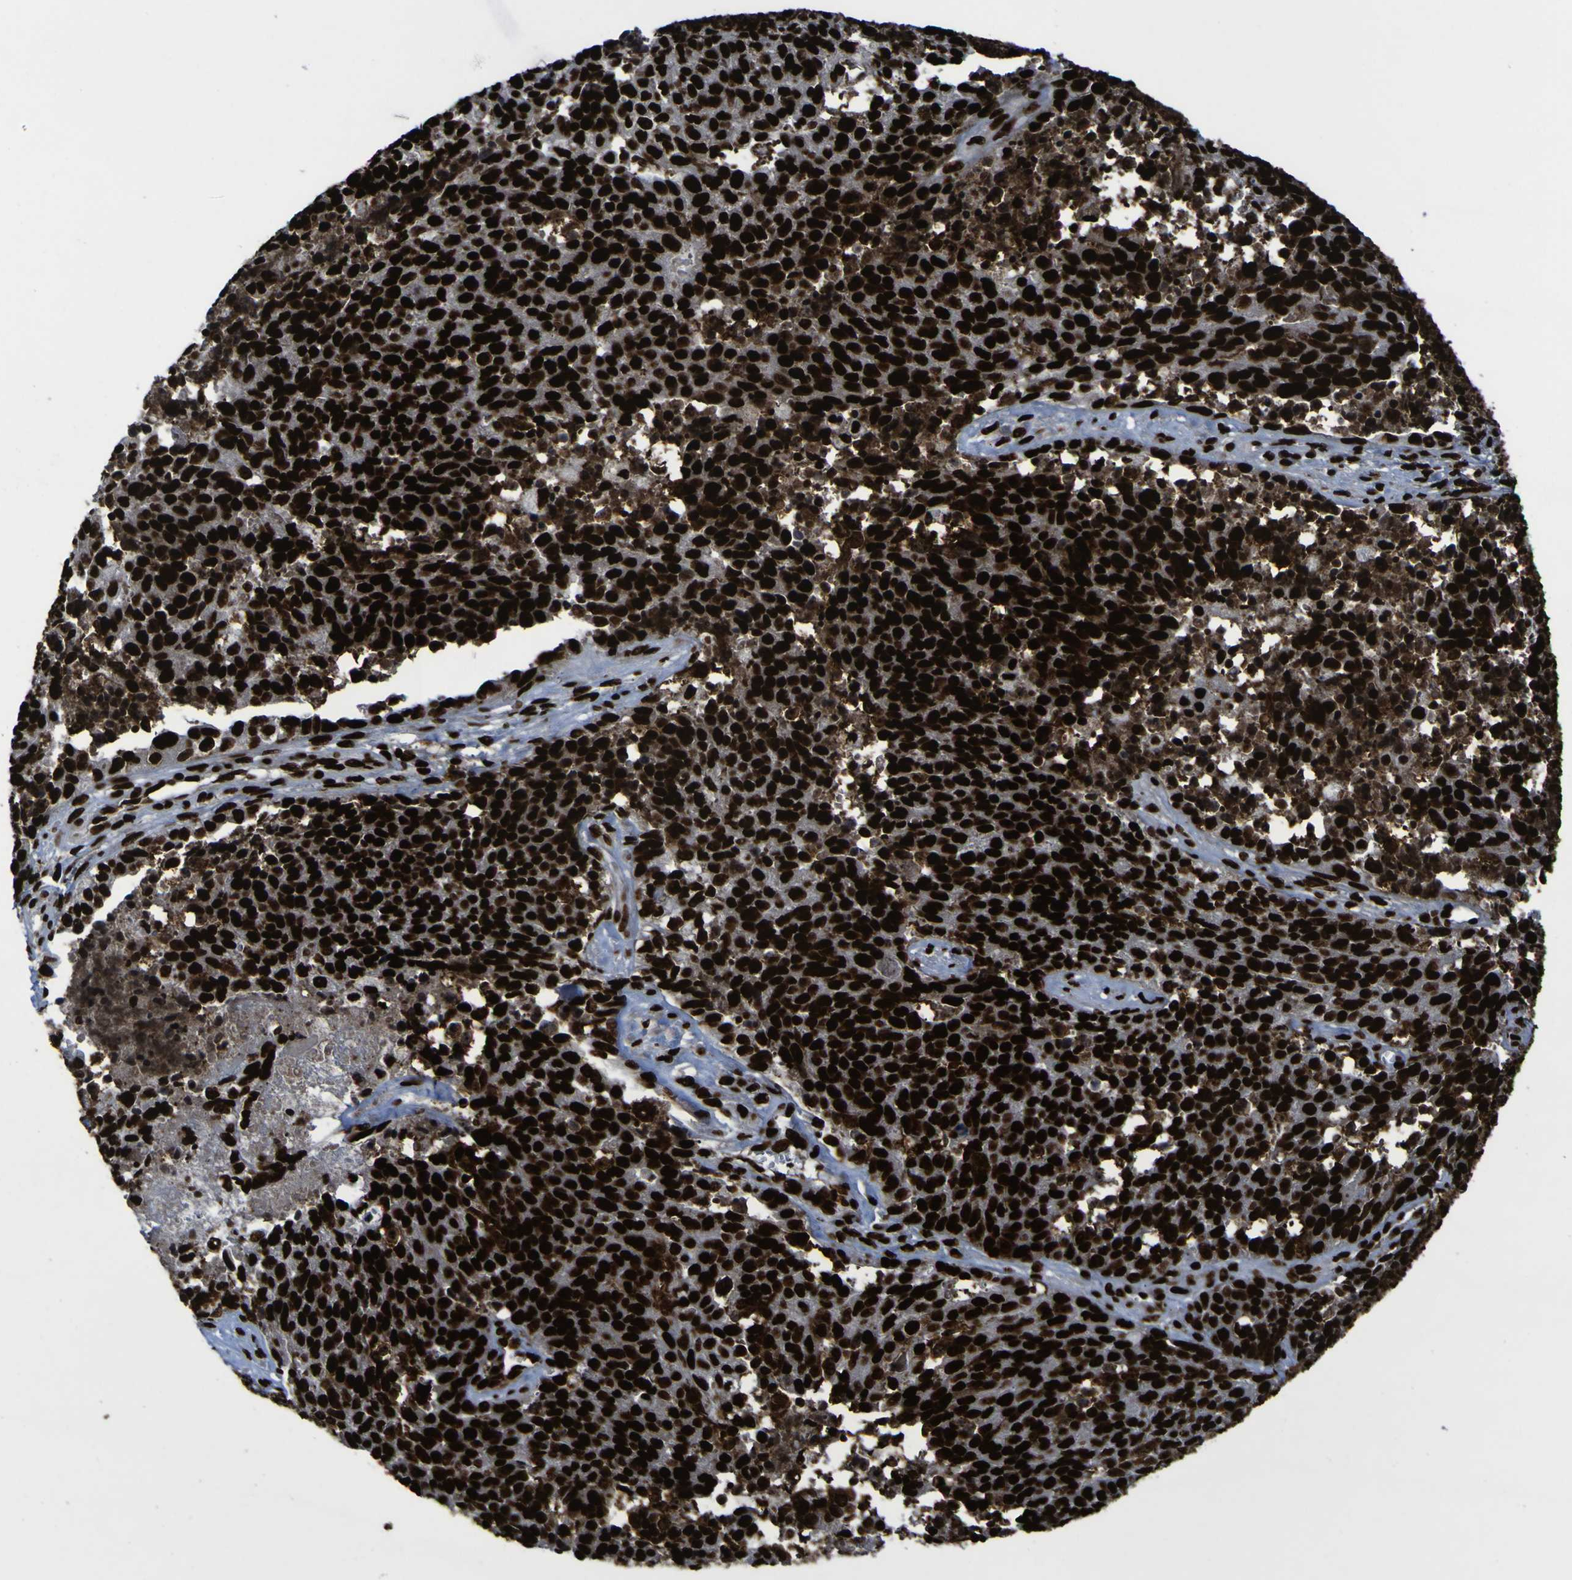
{"staining": {"intensity": "strong", "quantity": ">75%", "location": "nuclear"}, "tissue": "ovarian cancer", "cell_type": "Tumor cells", "image_type": "cancer", "snomed": [{"axis": "morphology", "description": "Cystadenocarcinoma, serous, NOS"}, {"axis": "topography", "description": "Ovary"}], "caption": "Brown immunohistochemical staining in human ovarian cancer (serous cystadenocarcinoma) displays strong nuclear positivity in about >75% of tumor cells. (DAB IHC, brown staining for protein, blue staining for nuclei).", "gene": "NPM1", "patient": {"sex": "female", "age": 44}}